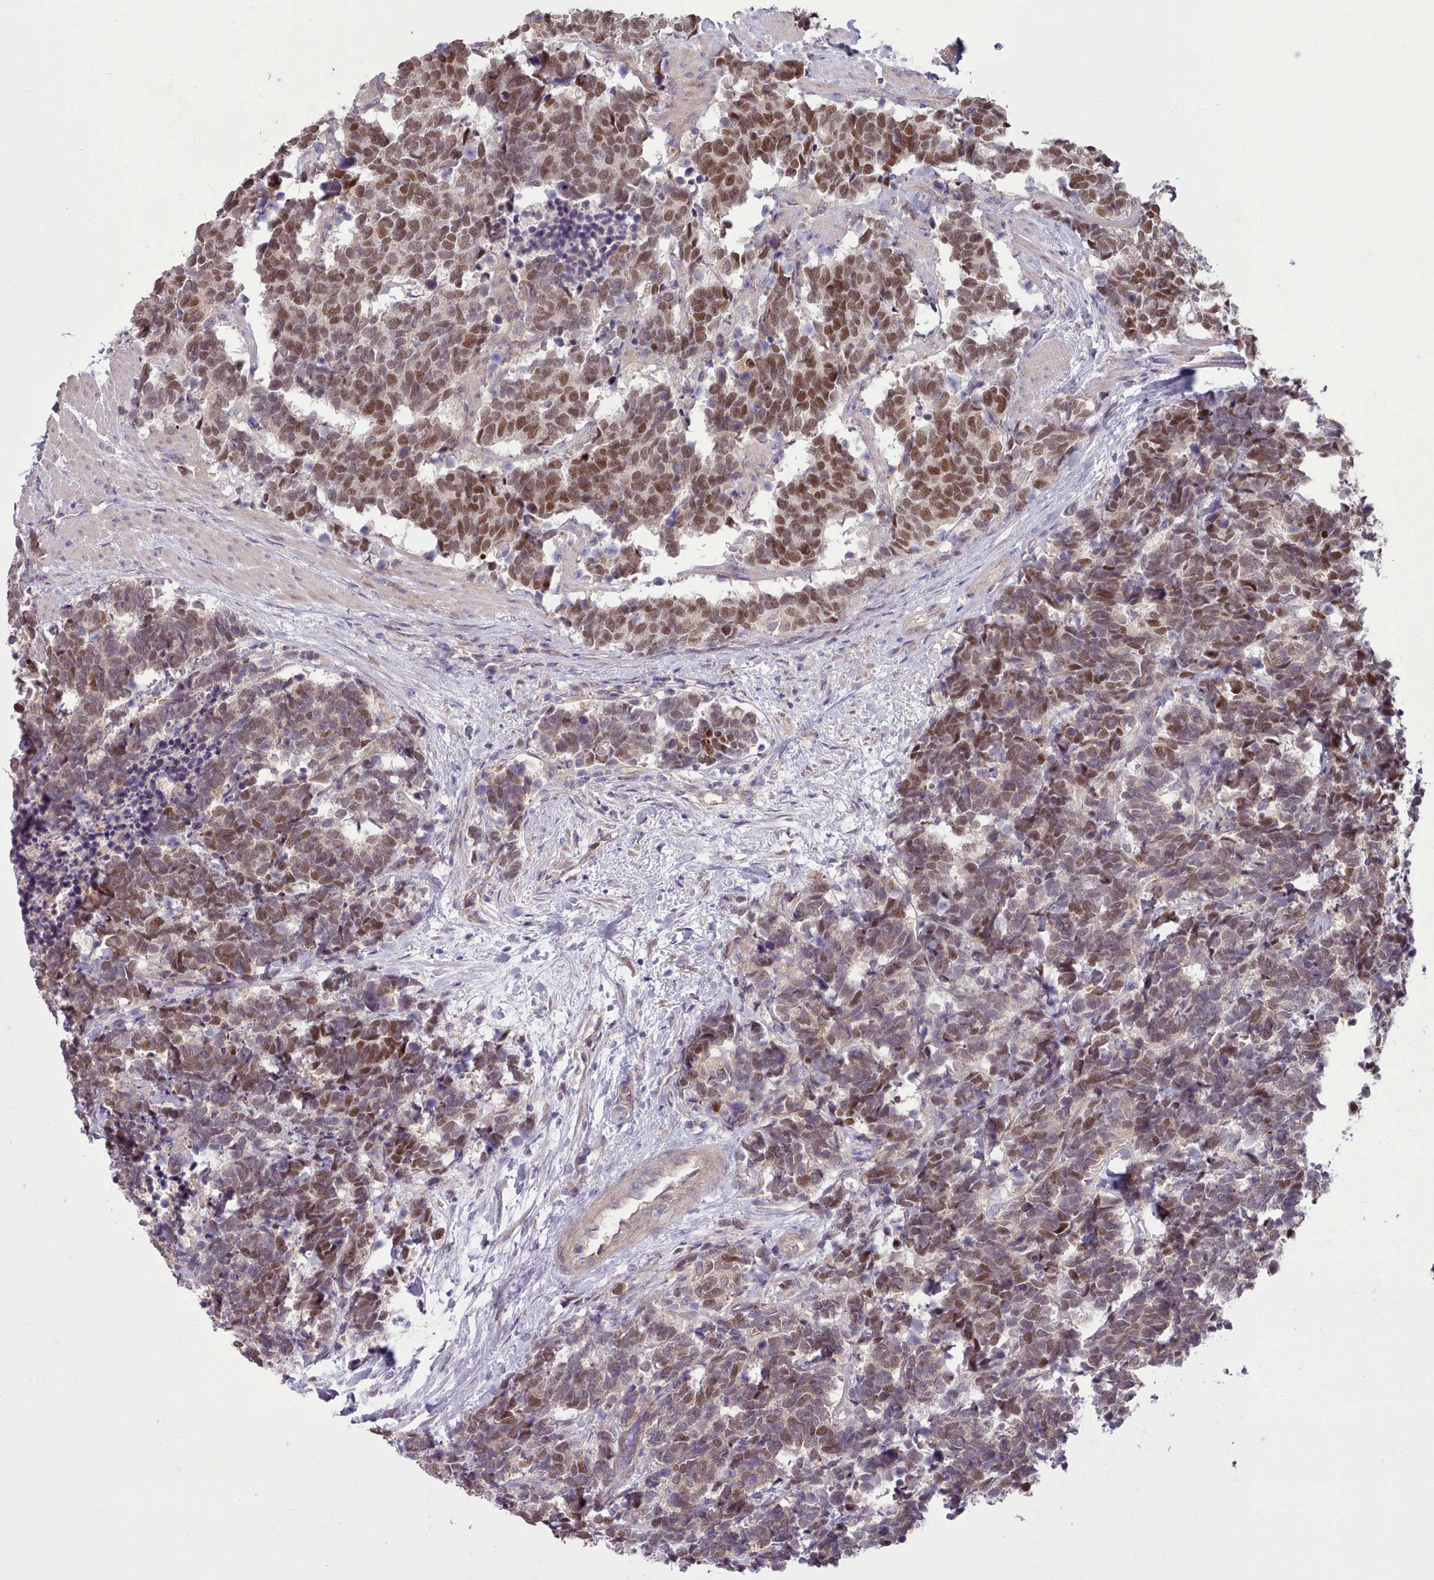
{"staining": {"intensity": "moderate", "quantity": ">75%", "location": "nuclear"}, "tissue": "carcinoid", "cell_type": "Tumor cells", "image_type": "cancer", "snomed": [{"axis": "morphology", "description": "Carcinoma, NOS"}, {"axis": "morphology", "description": "Carcinoid, malignant, NOS"}, {"axis": "topography", "description": "Prostate"}], "caption": "Protein staining by immunohistochemistry (IHC) displays moderate nuclear positivity in about >75% of tumor cells in carcinoid.", "gene": "DPF1", "patient": {"sex": "male", "age": 57}}